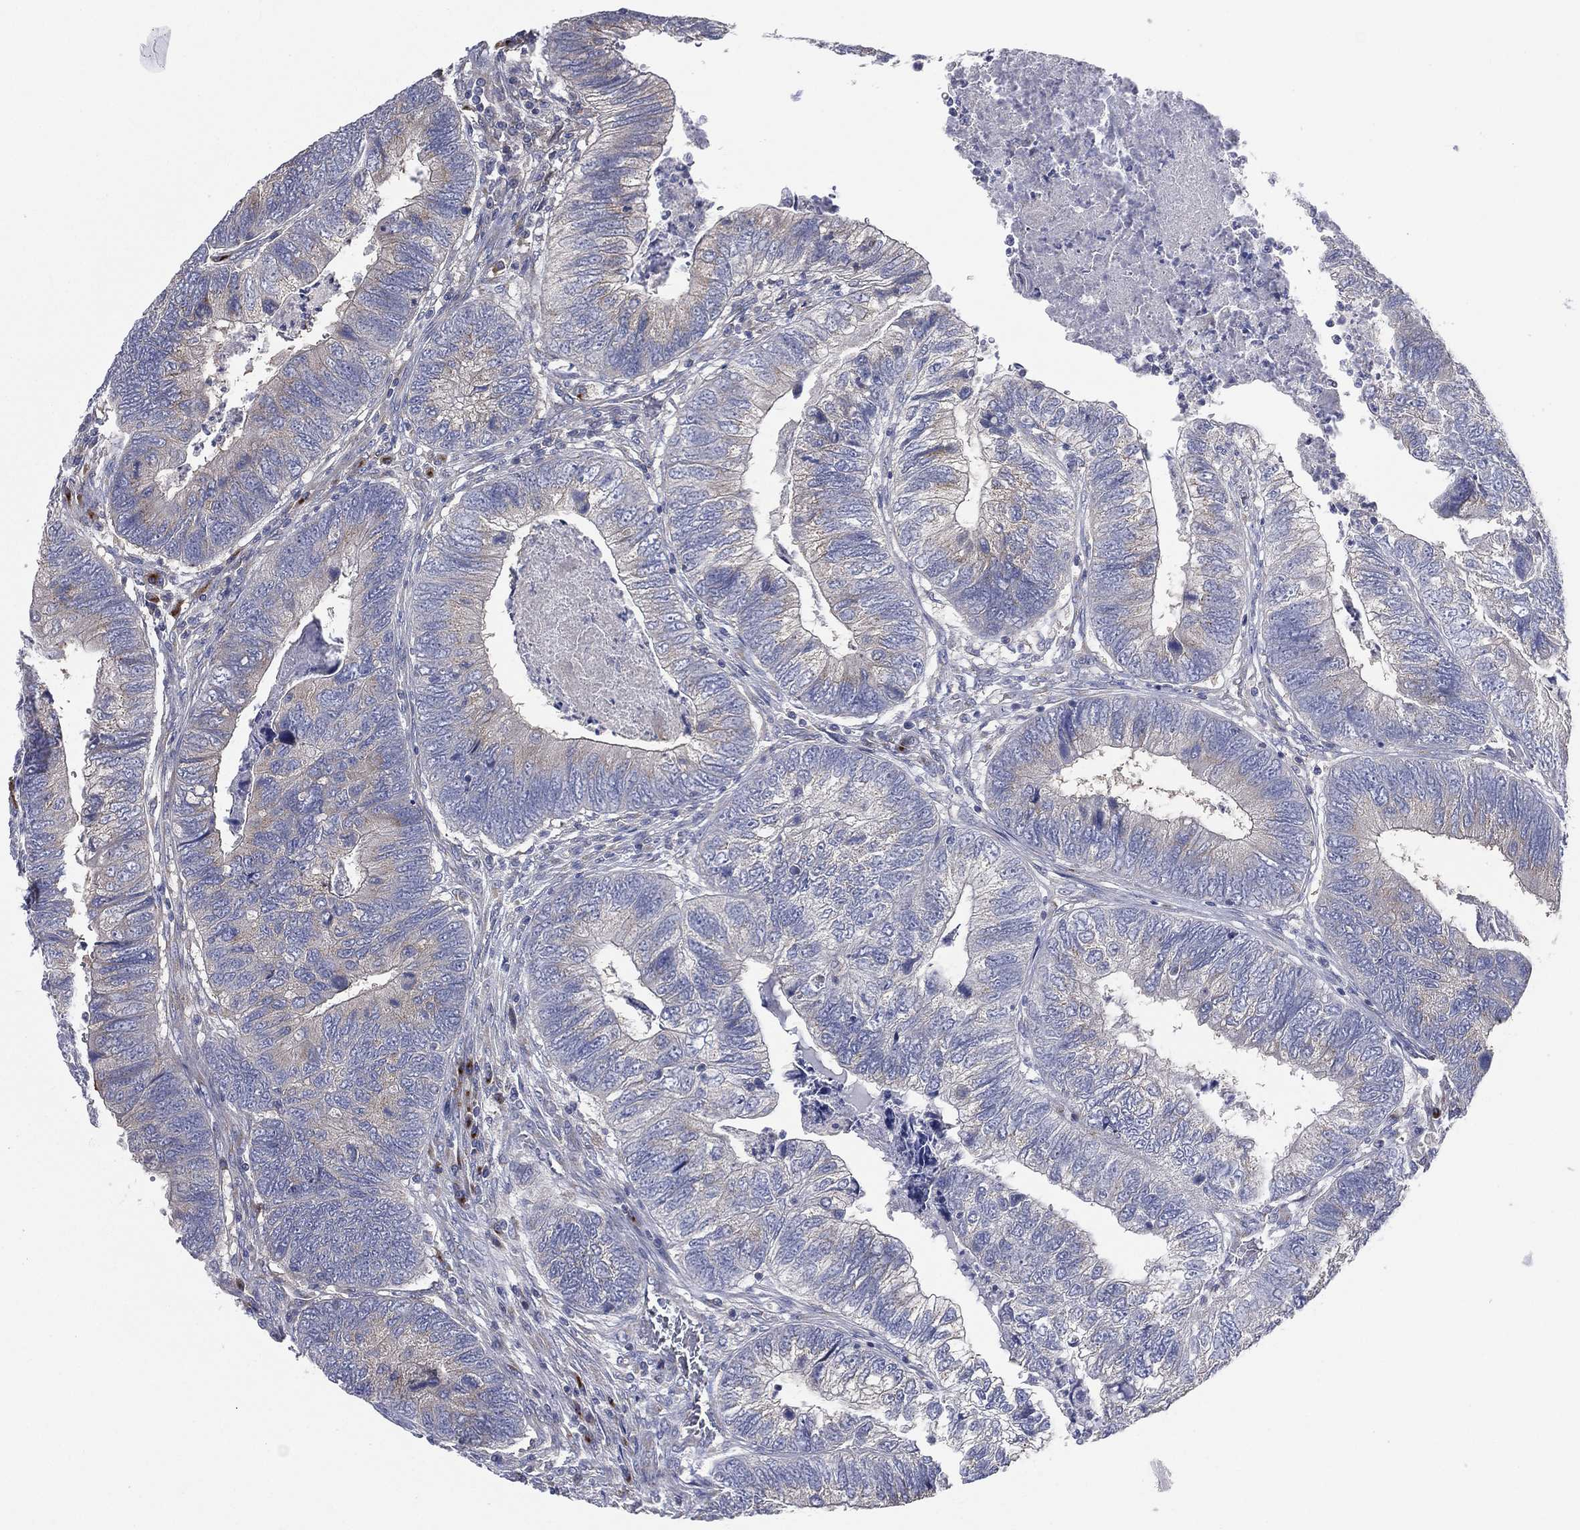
{"staining": {"intensity": "negative", "quantity": "none", "location": "none"}, "tissue": "colorectal cancer", "cell_type": "Tumor cells", "image_type": "cancer", "snomed": [{"axis": "morphology", "description": "Adenocarcinoma, NOS"}, {"axis": "topography", "description": "Colon"}], "caption": "Photomicrograph shows no significant protein staining in tumor cells of colorectal cancer. The staining is performed using DAB (3,3'-diaminobenzidine) brown chromogen with nuclei counter-stained in using hematoxylin.", "gene": "ATP8A2", "patient": {"sex": "female", "age": 67}}